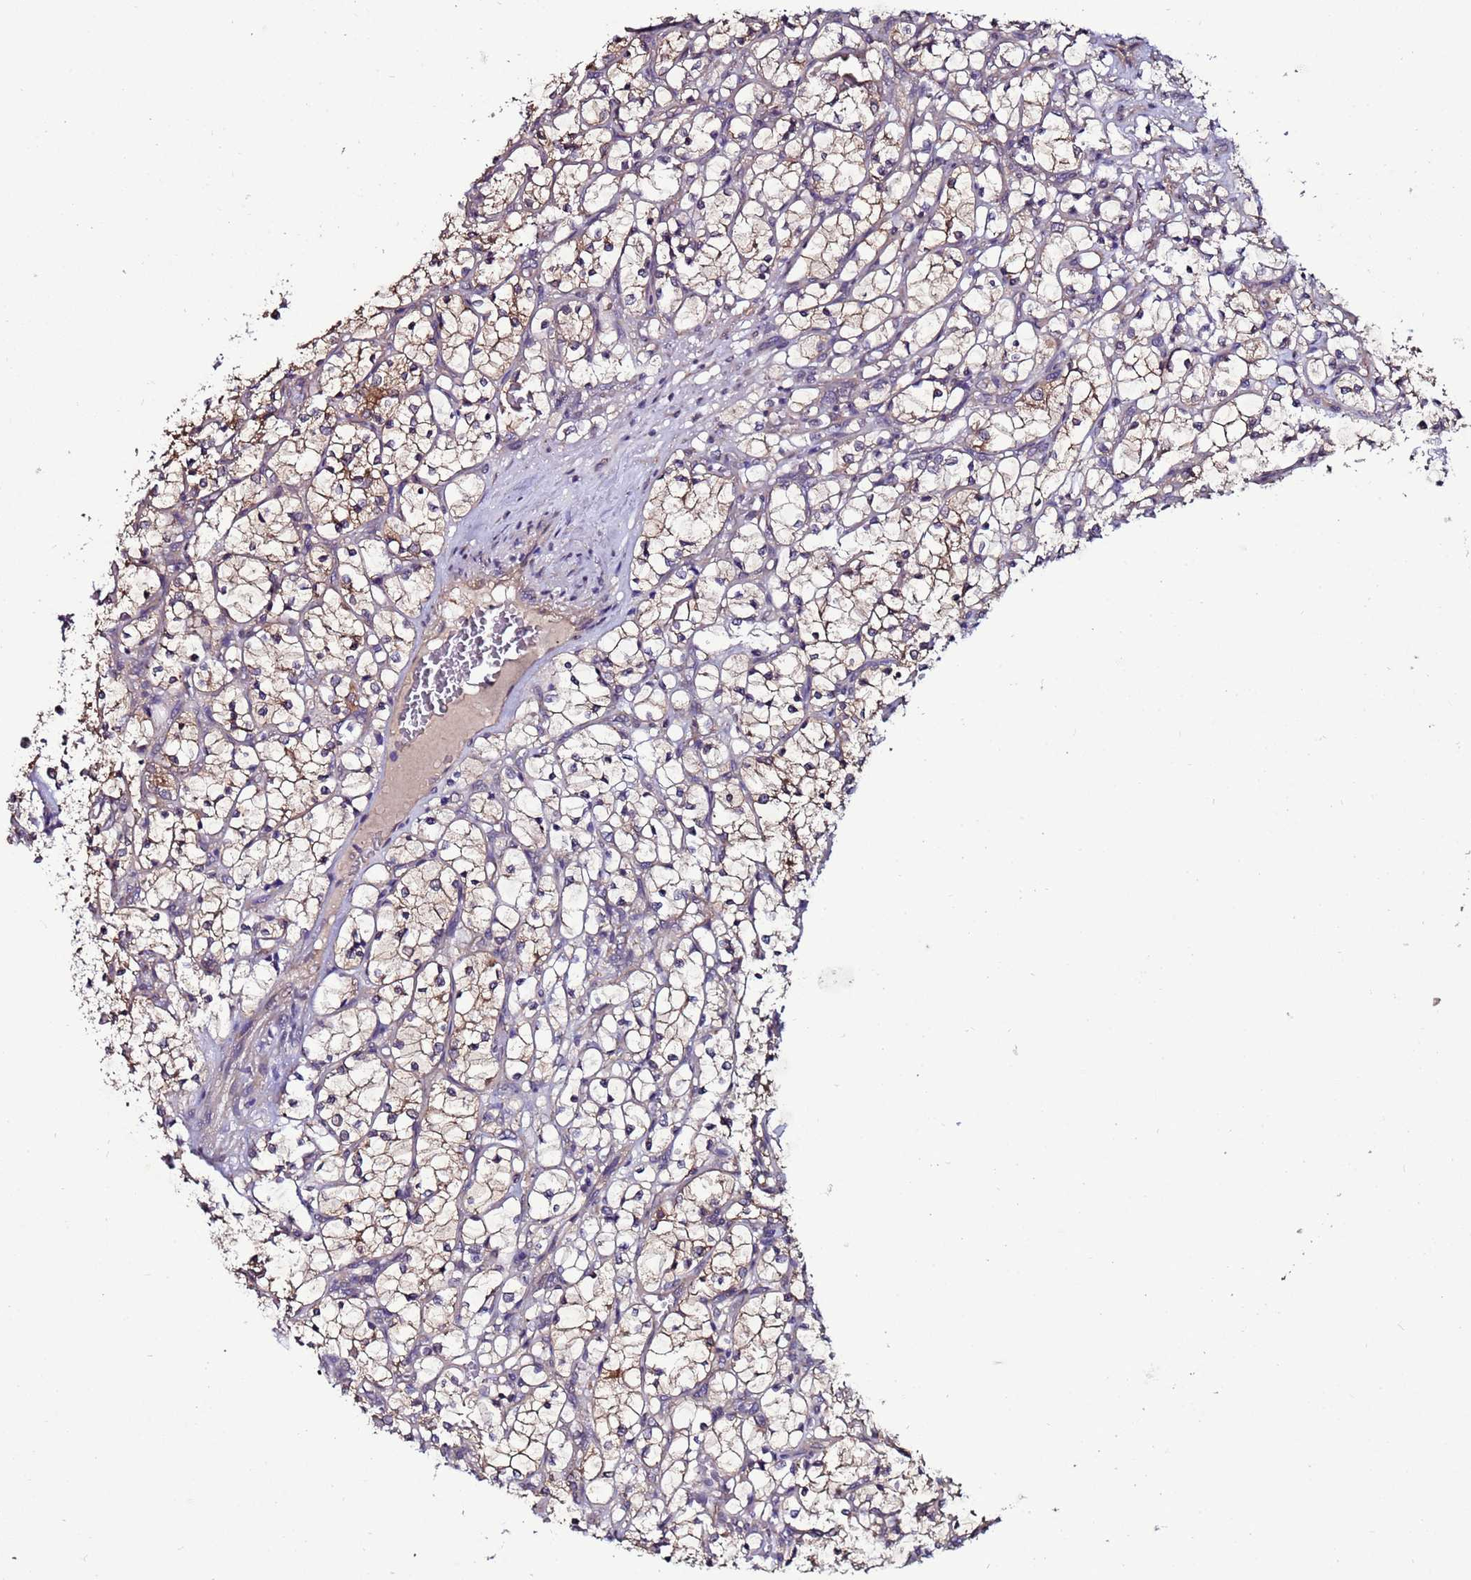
{"staining": {"intensity": "moderate", "quantity": "25%-75%", "location": "cytoplasmic/membranous"}, "tissue": "renal cancer", "cell_type": "Tumor cells", "image_type": "cancer", "snomed": [{"axis": "morphology", "description": "Adenocarcinoma, NOS"}, {"axis": "topography", "description": "Kidney"}], "caption": "A high-resolution photomicrograph shows immunohistochemistry (IHC) staining of adenocarcinoma (renal), which displays moderate cytoplasmic/membranous positivity in approximately 25%-75% of tumor cells. (DAB IHC with brightfield microscopy, high magnification).", "gene": "NAXE", "patient": {"sex": "female", "age": 69}}